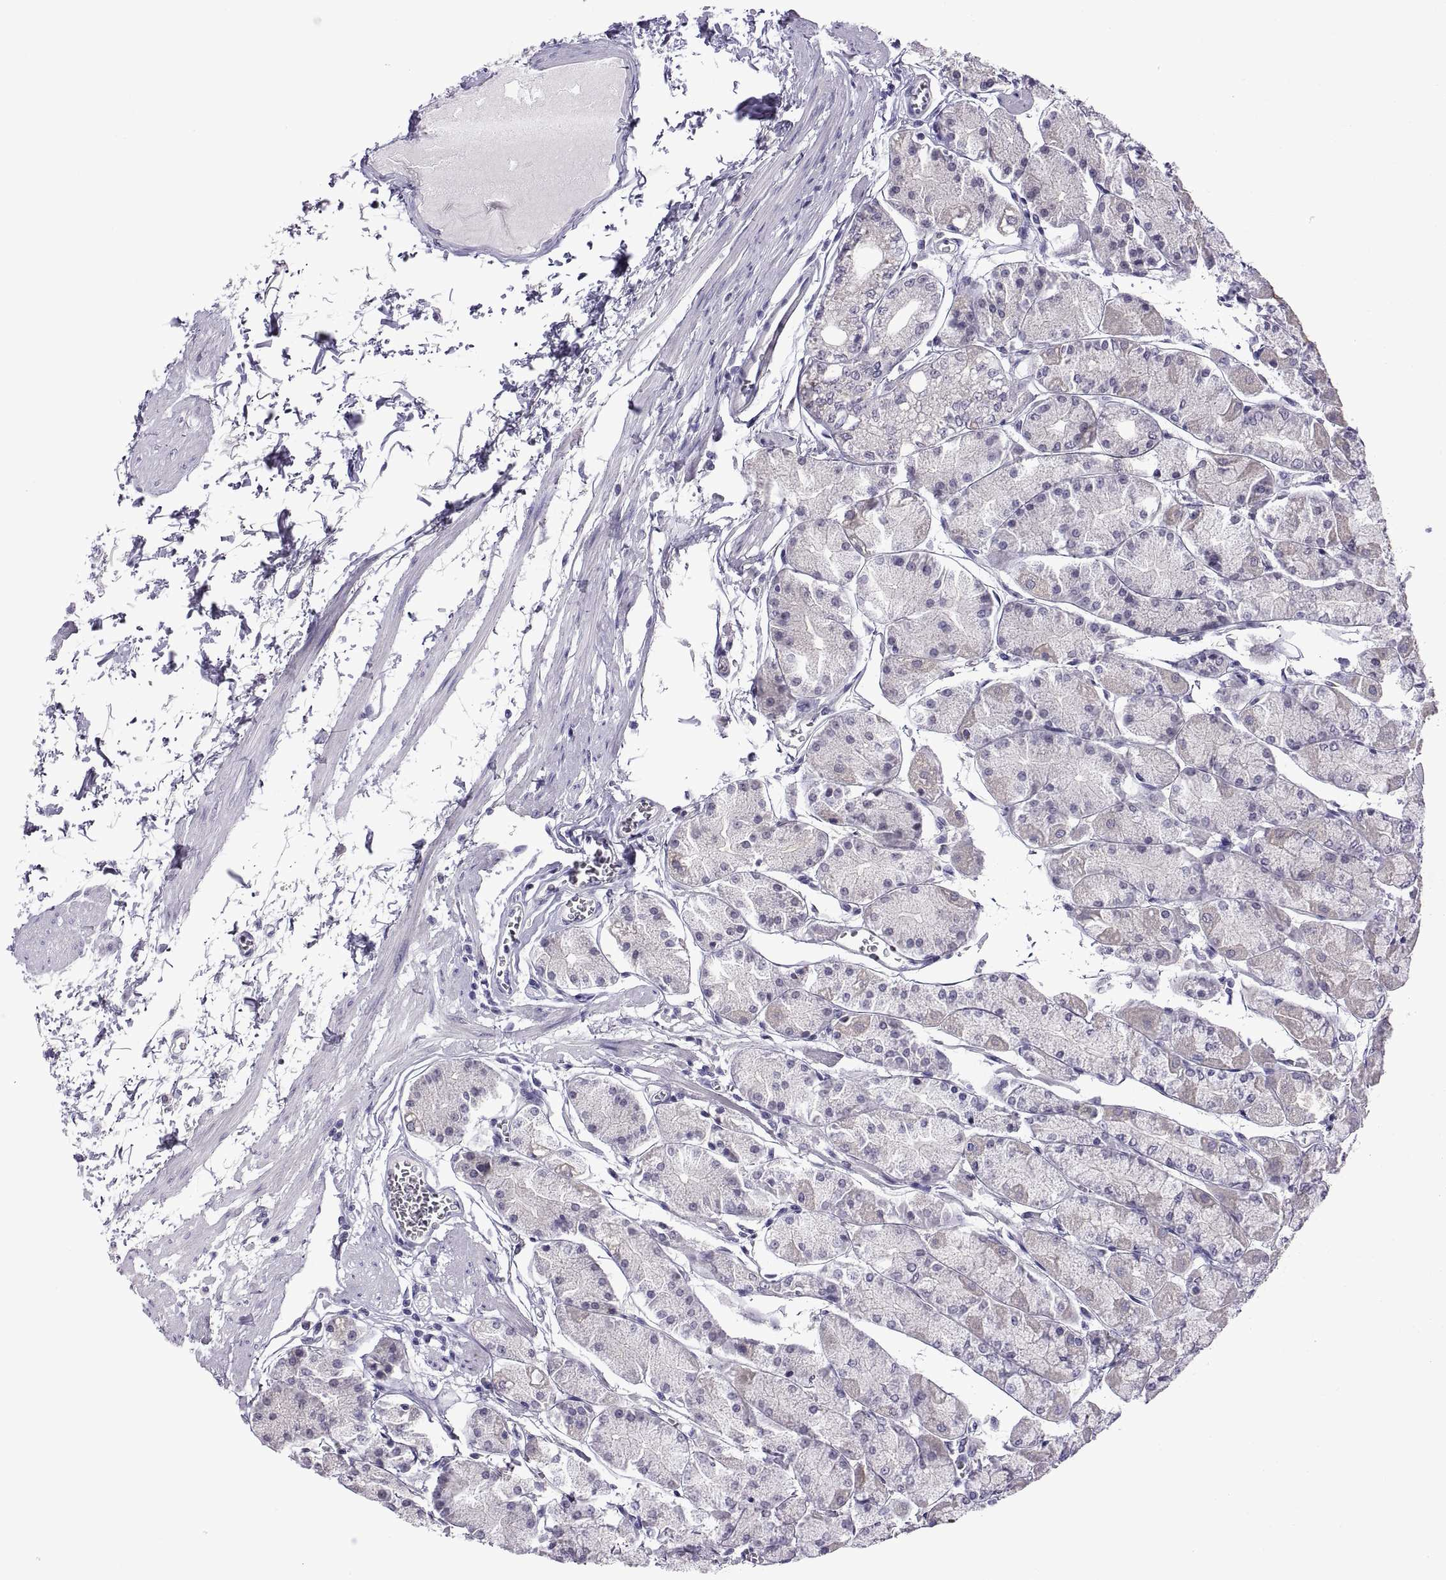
{"staining": {"intensity": "negative", "quantity": "none", "location": "none"}, "tissue": "stomach", "cell_type": "Glandular cells", "image_type": "normal", "snomed": [{"axis": "morphology", "description": "Normal tissue, NOS"}, {"axis": "topography", "description": "Stomach, upper"}], "caption": "Glandular cells are negative for protein expression in unremarkable human stomach. (DAB (3,3'-diaminobenzidine) immunohistochemistry (IHC) with hematoxylin counter stain).", "gene": "SPDYE10", "patient": {"sex": "male", "age": 60}}